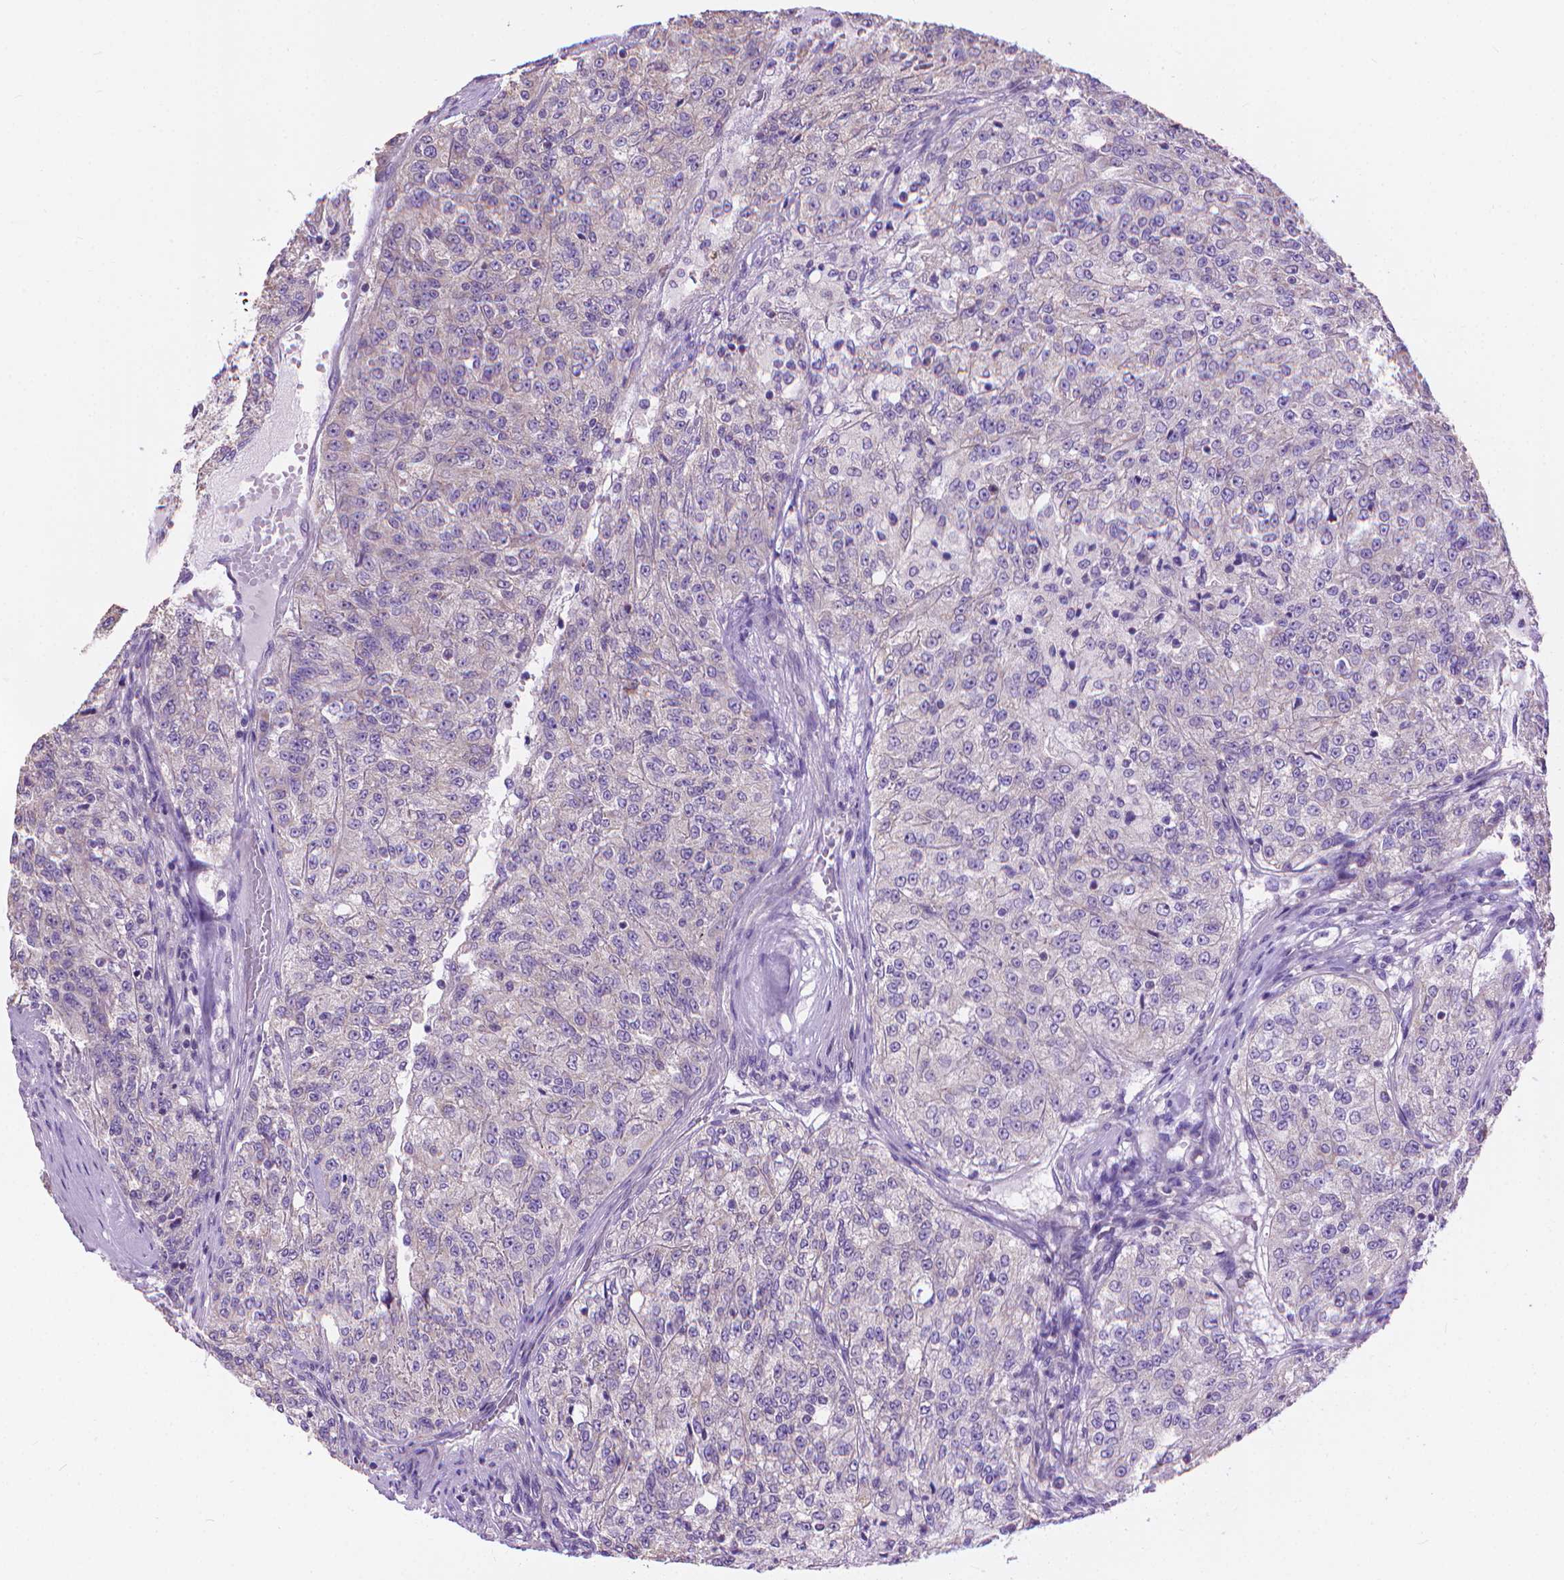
{"staining": {"intensity": "negative", "quantity": "none", "location": "none"}, "tissue": "renal cancer", "cell_type": "Tumor cells", "image_type": "cancer", "snomed": [{"axis": "morphology", "description": "Adenocarcinoma, NOS"}, {"axis": "topography", "description": "Kidney"}], "caption": "Immunohistochemistry of human adenocarcinoma (renal) displays no expression in tumor cells.", "gene": "SYN1", "patient": {"sex": "female", "age": 63}}